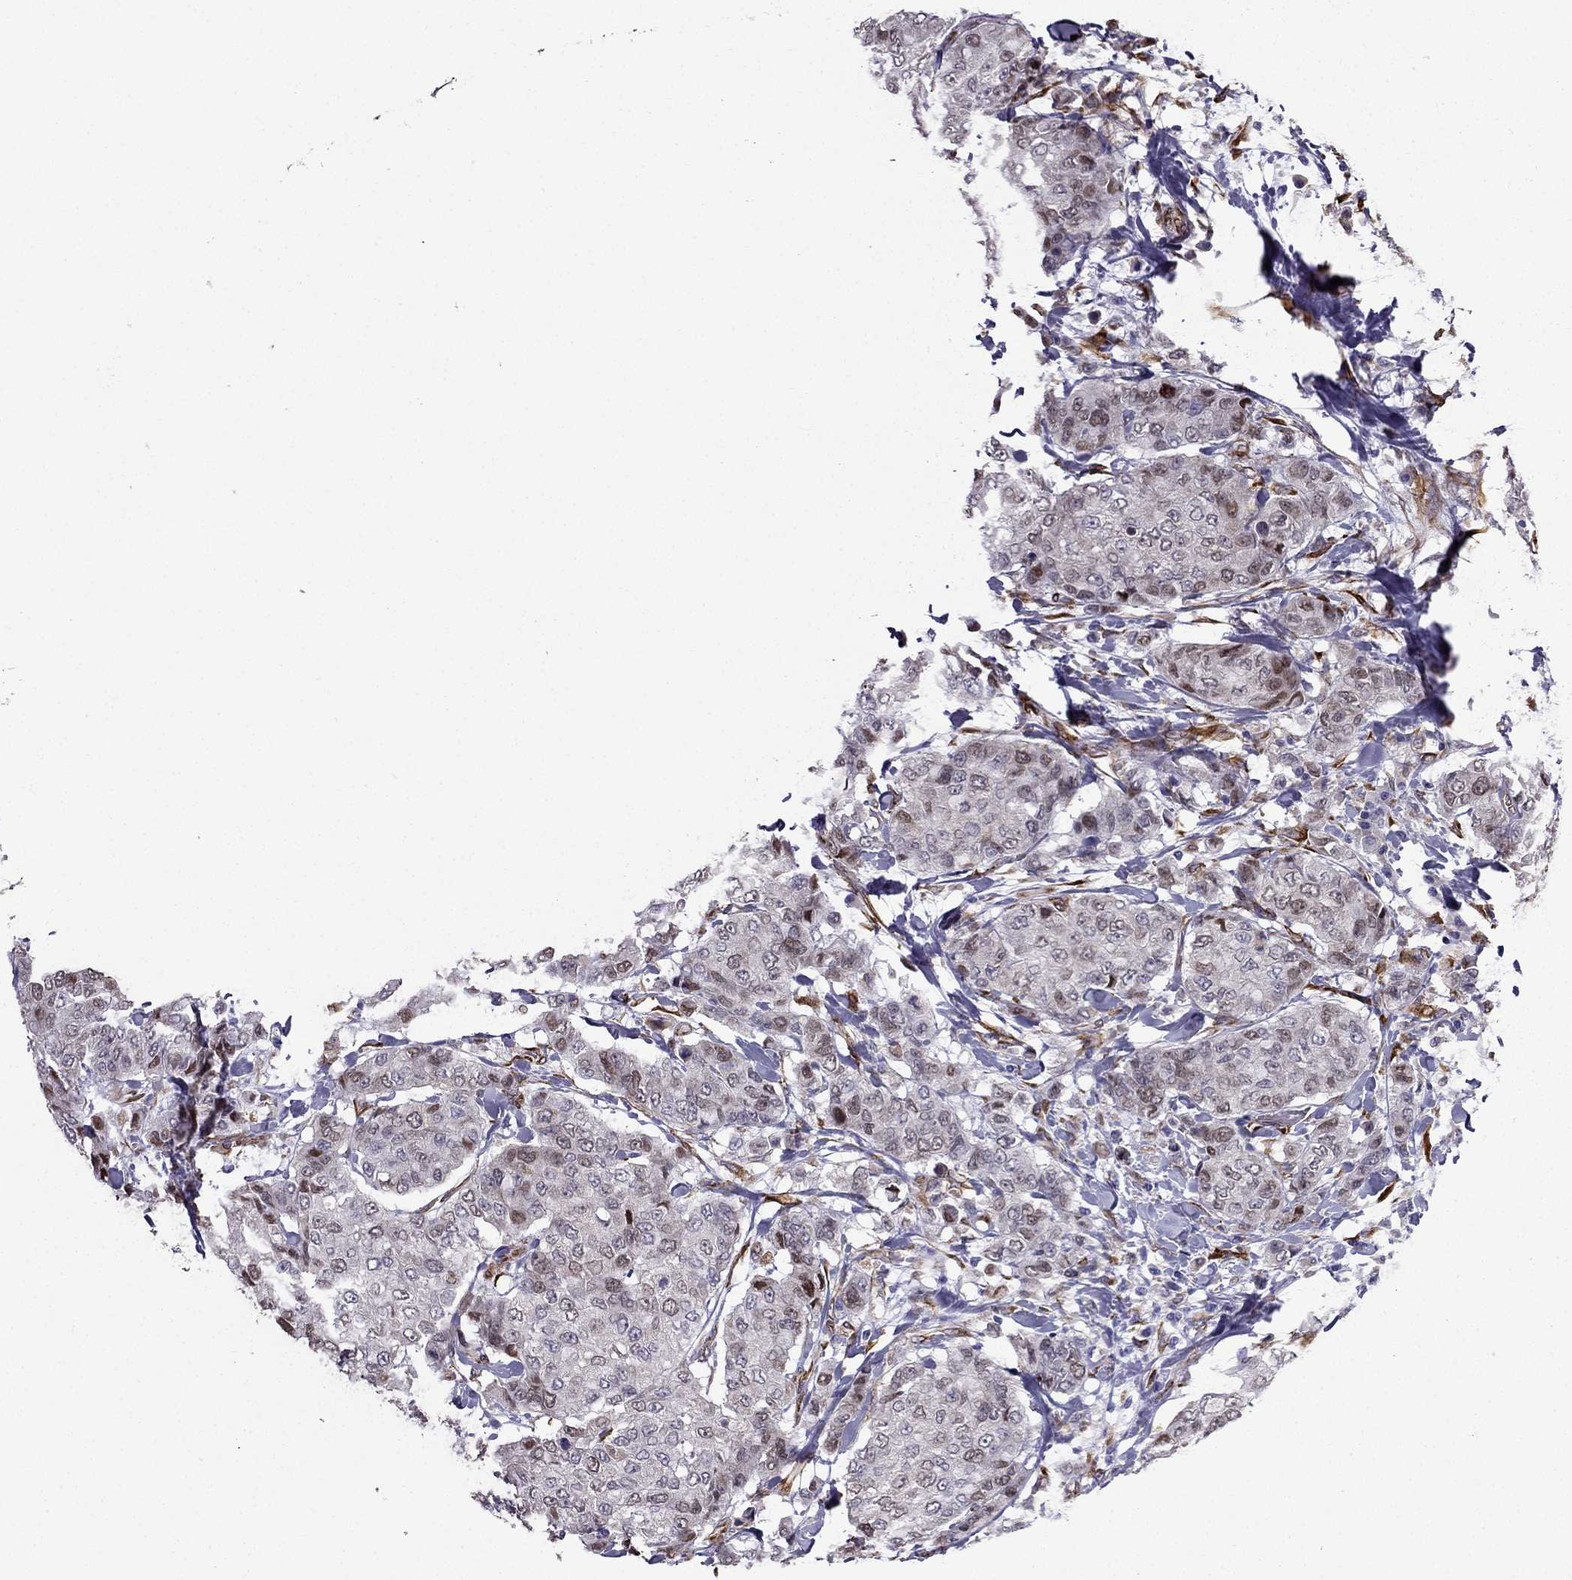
{"staining": {"intensity": "negative", "quantity": "none", "location": "none"}, "tissue": "breast cancer", "cell_type": "Tumor cells", "image_type": "cancer", "snomed": [{"axis": "morphology", "description": "Duct carcinoma"}, {"axis": "topography", "description": "Breast"}], "caption": "A high-resolution image shows immunohistochemistry (IHC) staining of invasive ductal carcinoma (breast), which shows no significant expression in tumor cells. (Stains: DAB (3,3'-diaminobenzidine) immunohistochemistry (IHC) with hematoxylin counter stain, Microscopy: brightfield microscopy at high magnification).", "gene": "IKBIP", "patient": {"sex": "female", "age": 27}}